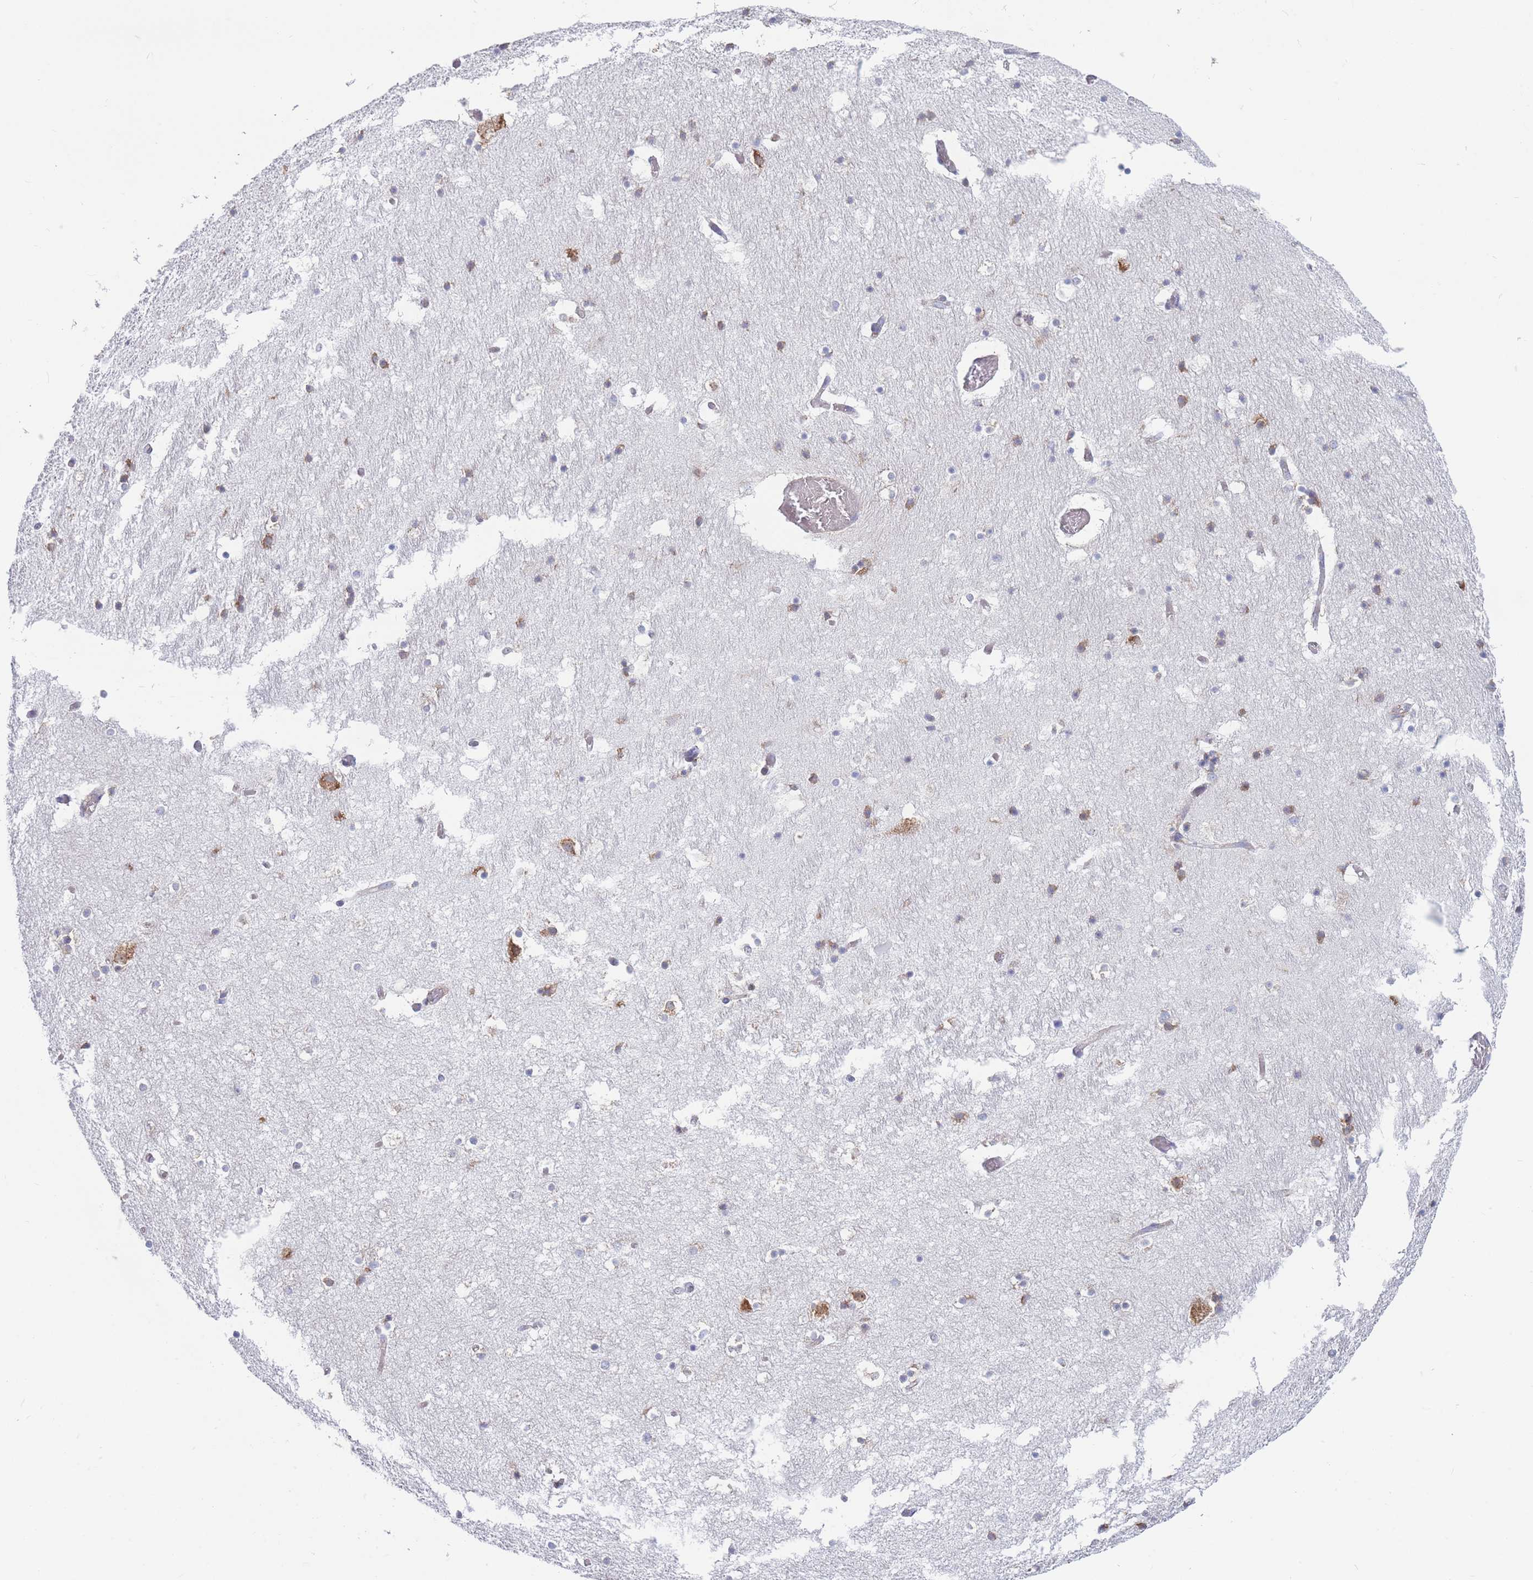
{"staining": {"intensity": "moderate", "quantity": "<25%", "location": "cytoplasmic/membranous"}, "tissue": "hippocampus", "cell_type": "Glial cells", "image_type": "normal", "snomed": [{"axis": "morphology", "description": "Normal tissue, NOS"}, {"axis": "topography", "description": "Hippocampus"}], "caption": "Immunohistochemical staining of benign human hippocampus displays moderate cytoplasmic/membranous protein positivity in about <25% of glial cells.", "gene": "RPL8", "patient": {"sex": "female", "age": 52}}